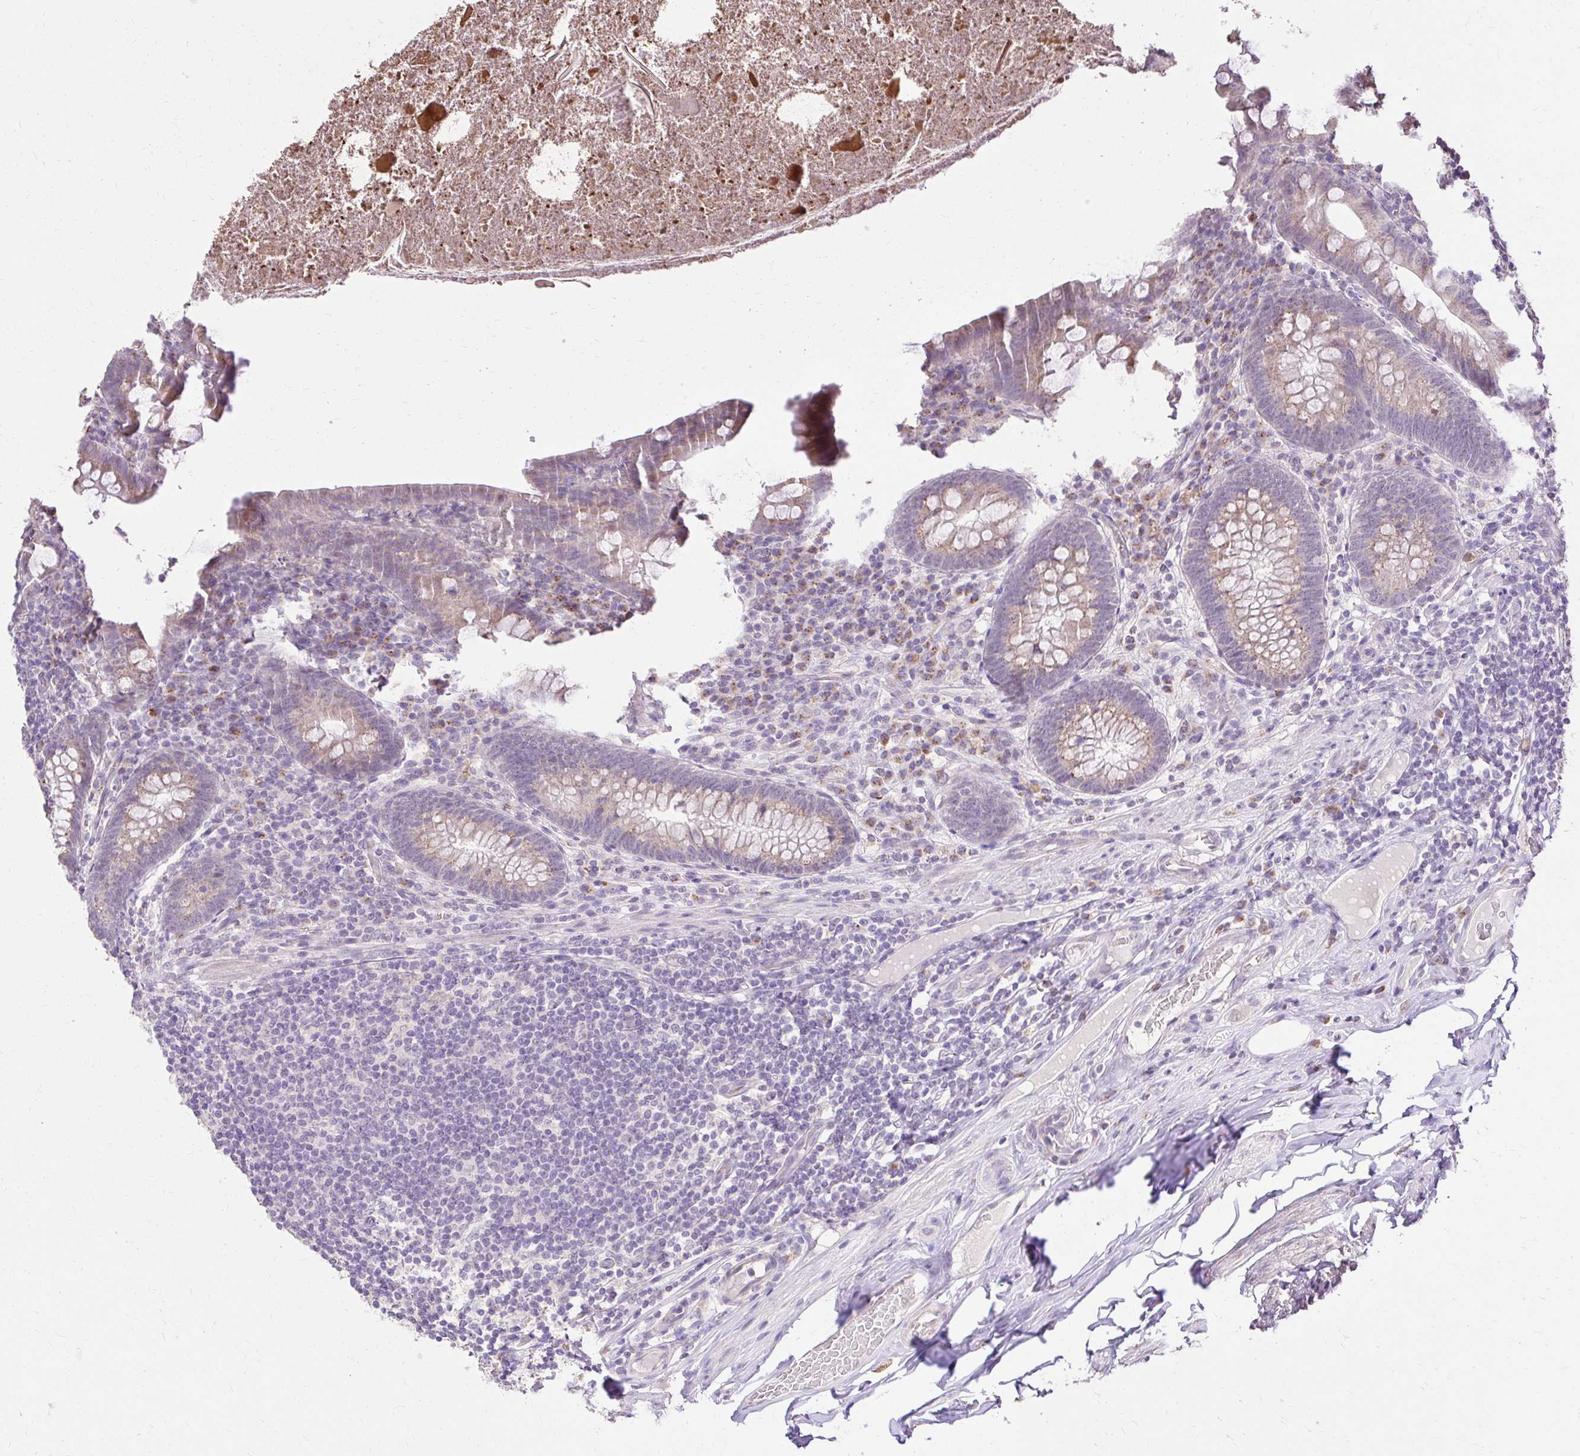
{"staining": {"intensity": "moderate", "quantity": "25%-75%", "location": "cytoplasmic/membranous"}, "tissue": "appendix", "cell_type": "Glandular cells", "image_type": "normal", "snomed": [{"axis": "morphology", "description": "Normal tissue, NOS"}, {"axis": "topography", "description": "Appendix"}], "caption": "Immunohistochemistry staining of benign appendix, which demonstrates medium levels of moderate cytoplasmic/membranous positivity in about 25%-75% of glandular cells indicating moderate cytoplasmic/membranous protein expression. The staining was performed using DAB (3,3'-diaminobenzidine) (brown) for protein detection and nuclei were counterstained in hematoxylin (blue).", "gene": "KIAA1210", "patient": {"sex": "male", "age": 71}}